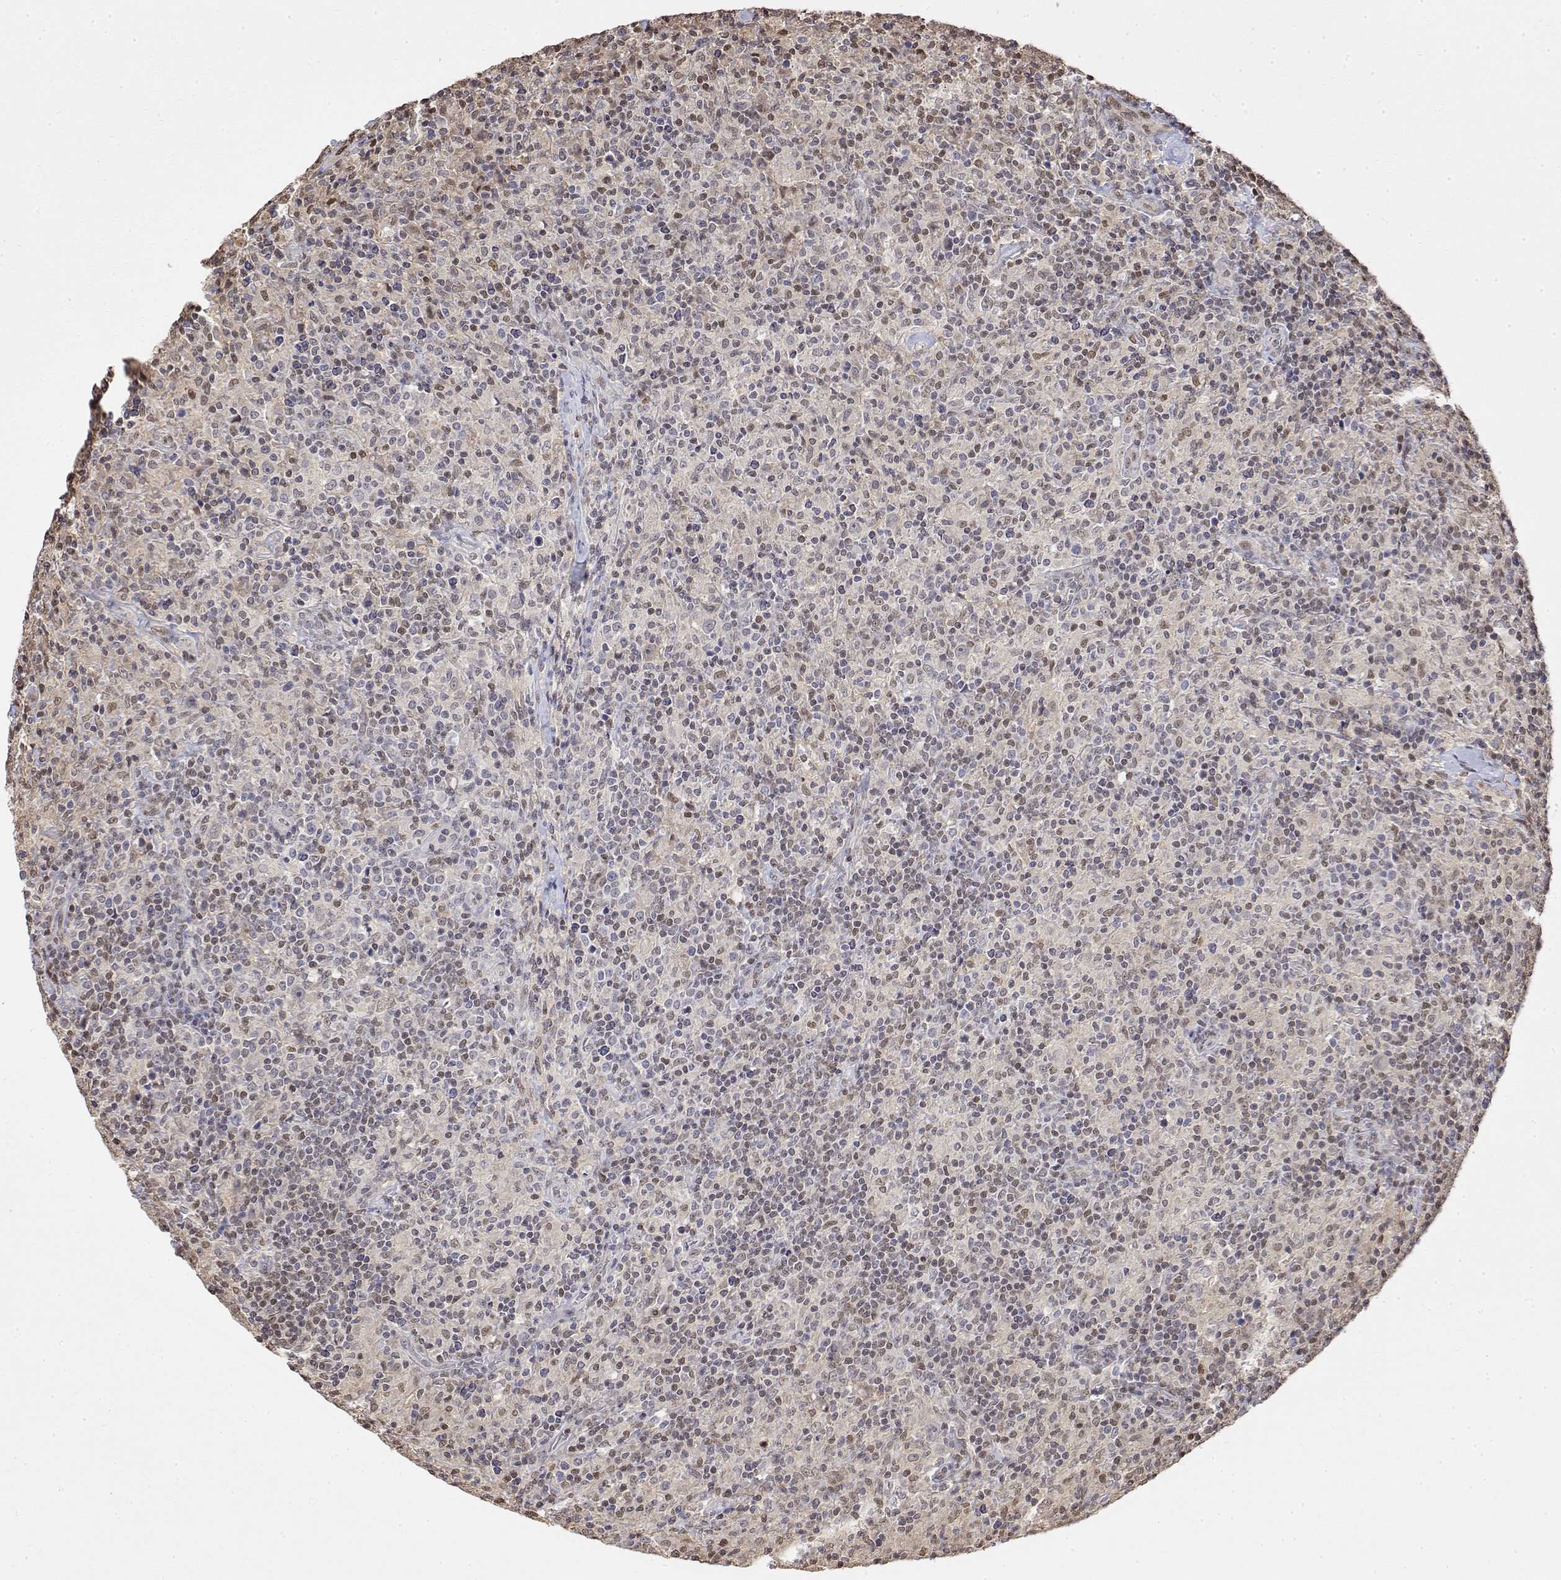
{"staining": {"intensity": "negative", "quantity": "none", "location": "none"}, "tissue": "lymphoma", "cell_type": "Tumor cells", "image_type": "cancer", "snomed": [{"axis": "morphology", "description": "Hodgkin's disease, NOS"}, {"axis": "topography", "description": "Lymph node"}], "caption": "A histopathology image of human Hodgkin's disease is negative for staining in tumor cells. (DAB (3,3'-diaminobenzidine) immunohistochemistry with hematoxylin counter stain).", "gene": "TPI1", "patient": {"sex": "male", "age": 70}}